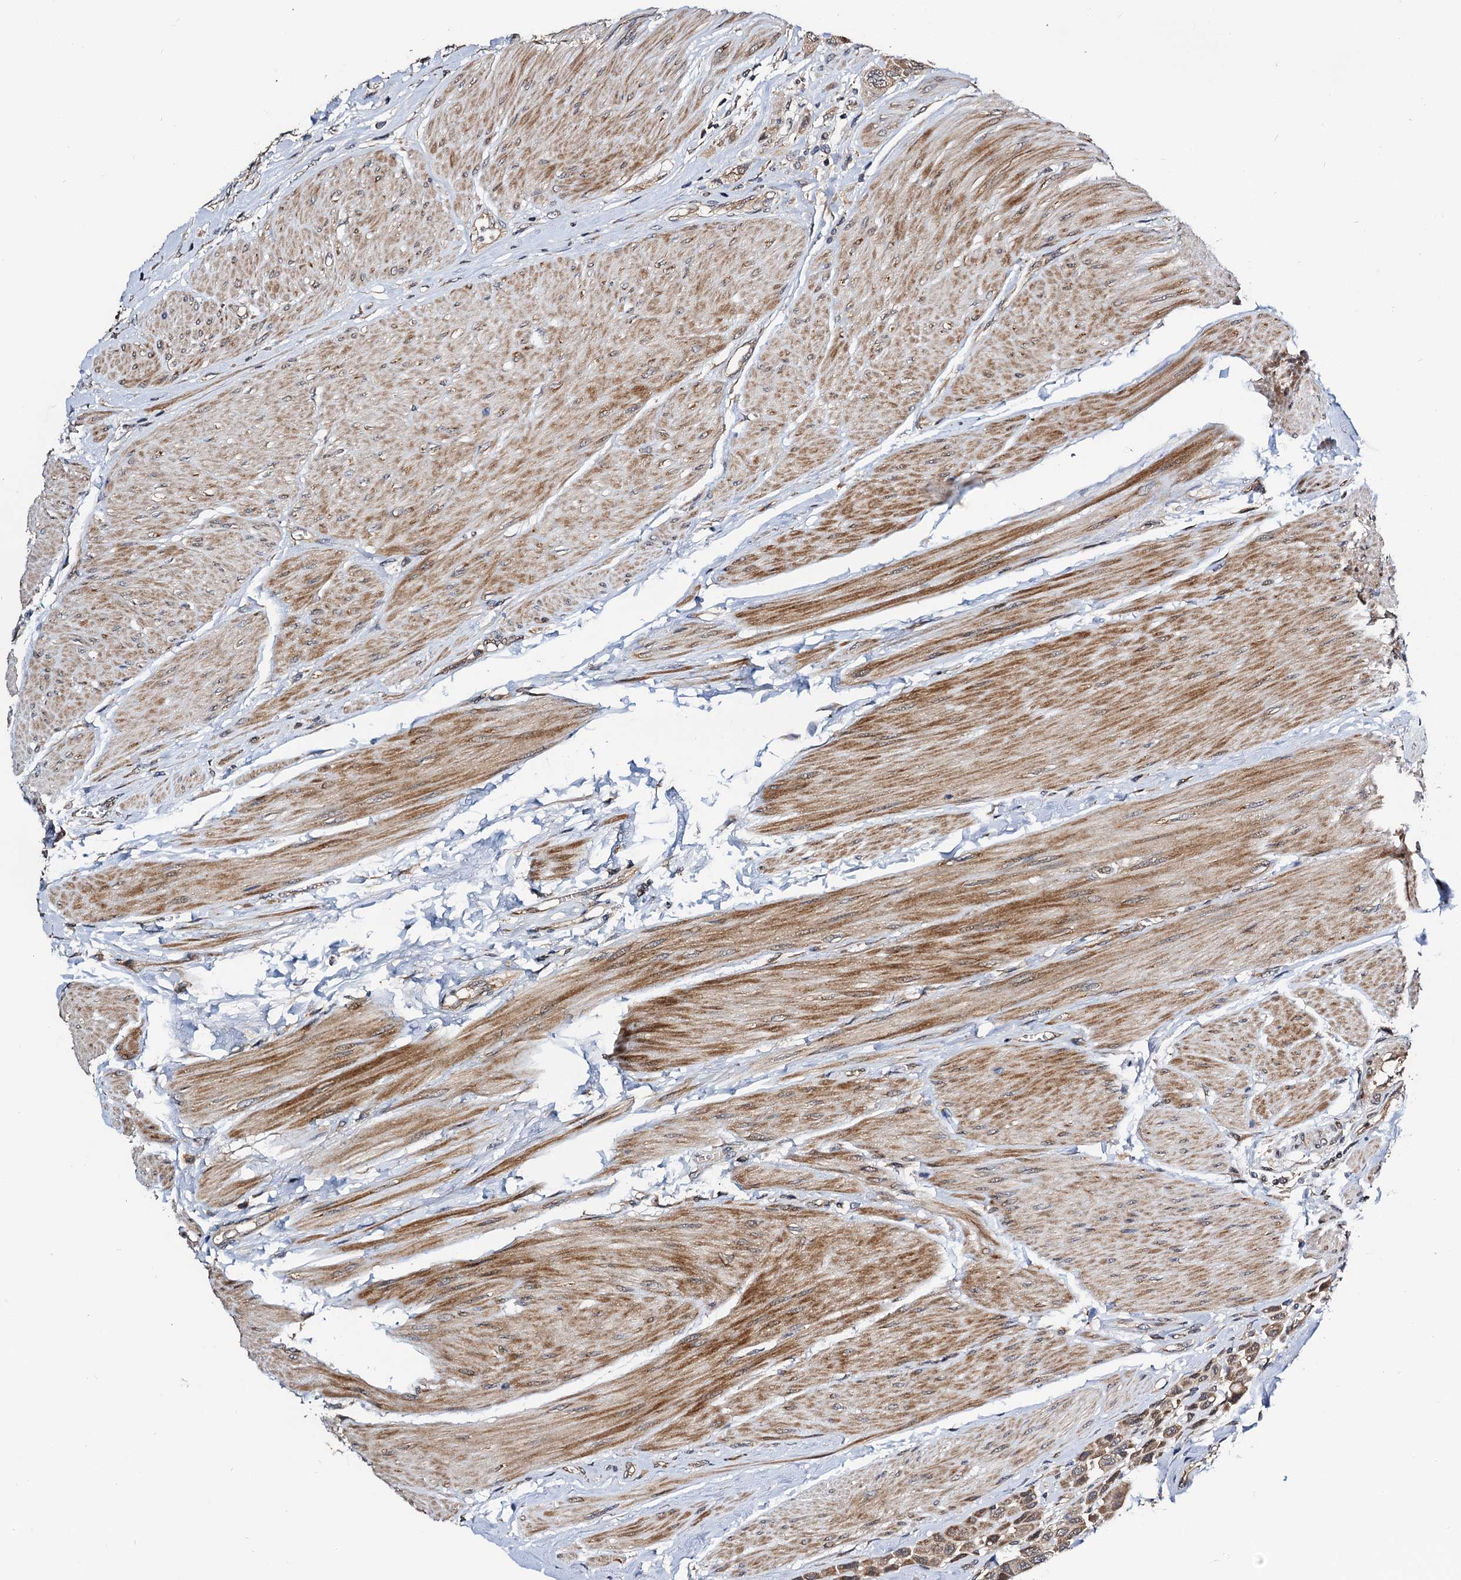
{"staining": {"intensity": "moderate", "quantity": ">75%", "location": "cytoplasmic/membranous"}, "tissue": "urothelial cancer", "cell_type": "Tumor cells", "image_type": "cancer", "snomed": [{"axis": "morphology", "description": "Urothelial carcinoma, High grade"}, {"axis": "topography", "description": "Urinary bladder"}], "caption": "Immunohistochemistry staining of urothelial cancer, which displays medium levels of moderate cytoplasmic/membranous positivity in approximately >75% of tumor cells indicating moderate cytoplasmic/membranous protein staining. The staining was performed using DAB (brown) for protein detection and nuclei were counterstained in hematoxylin (blue).", "gene": "NAA16", "patient": {"sex": "male", "age": 50}}